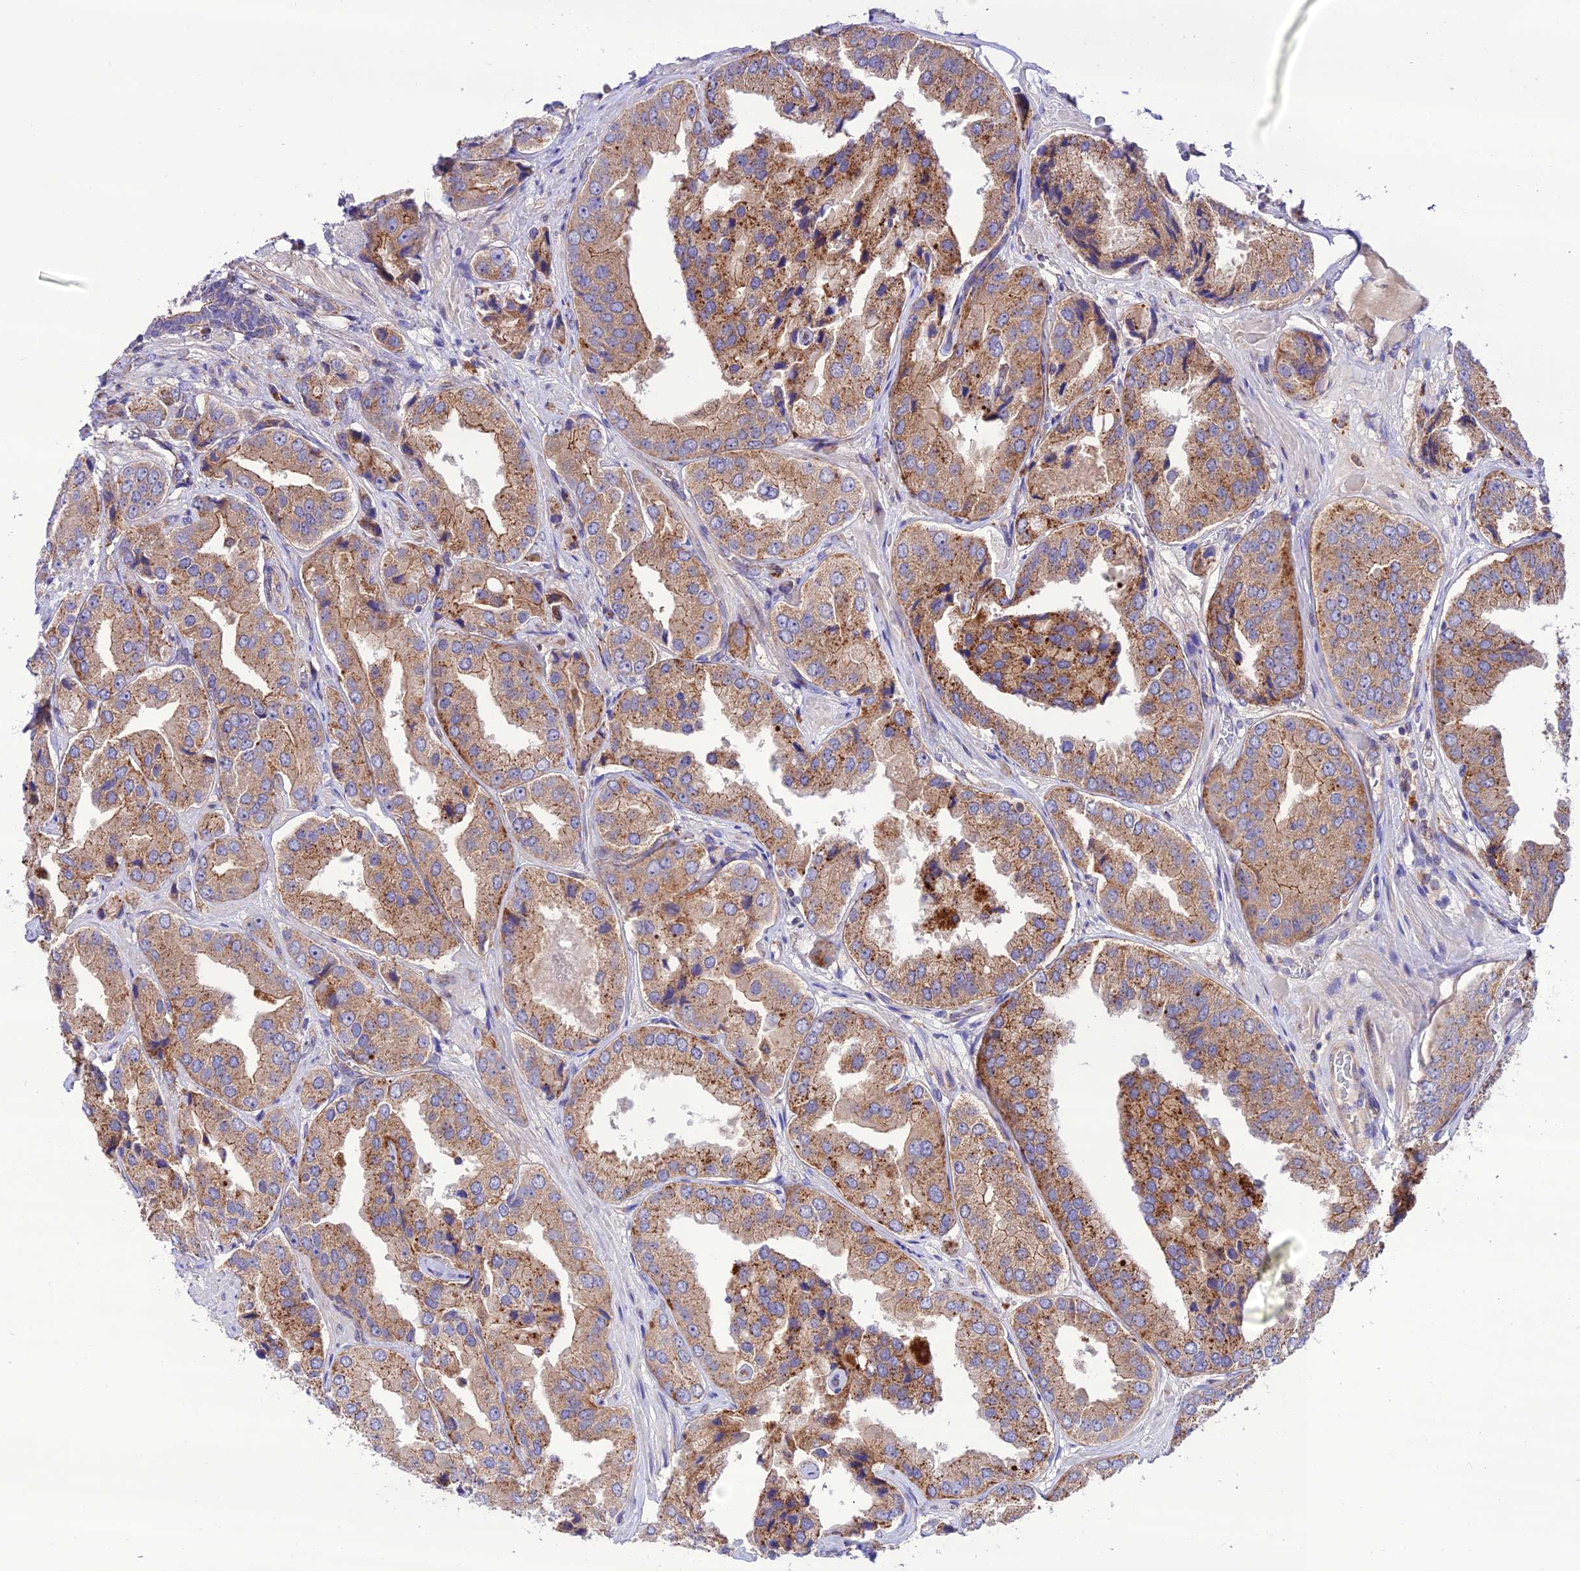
{"staining": {"intensity": "moderate", "quantity": ">75%", "location": "cytoplasmic/membranous"}, "tissue": "prostate cancer", "cell_type": "Tumor cells", "image_type": "cancer", "snomed": [{"axis": "morphology", "description": "Adenocarcinoma, High grade"}, {"axis": "topography", "description": "Prostate"}], "caption": "An immunohistochemistry (IHC) image of neoplastic tissue is shown. Protein staining in brown labels moderate cytoplasmic/membranous positivity in prostate cancer (high-grade adenocarcinoma) within tumor cells.", "gene": "LACTB2", "patient": {"sex": "male", "age": 63}}